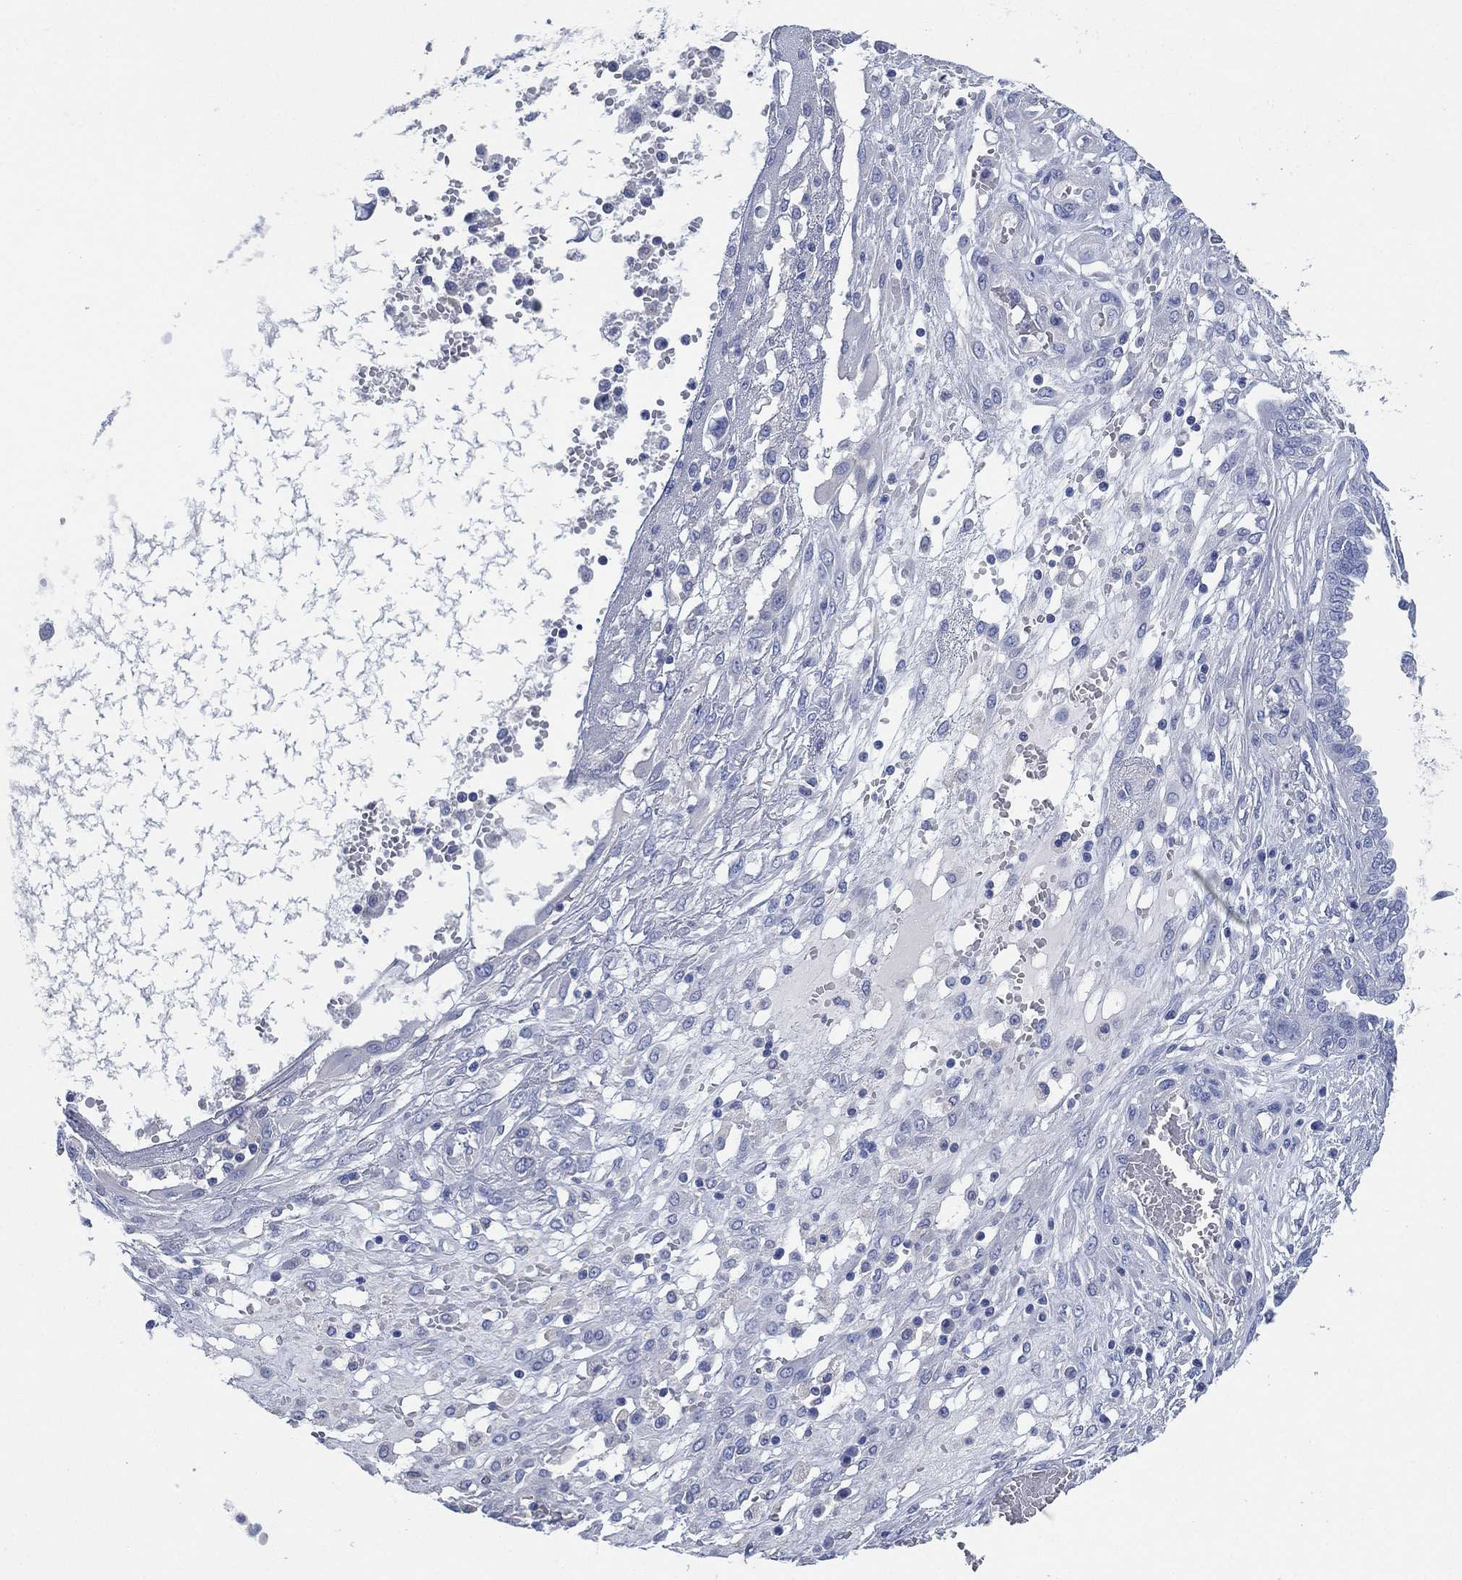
{"staining": {"intensity": "negative", "quantity": "none", "location": "none"}, "tissue": "ovarian cancer", "cell_type": "Tumor cells", "image_type": "cancer", "snomed": [{"axis": "morphology", "description": "Cystadenocarcinoma, serous, NOS"}, {"axis": "topography", "description": "Ovary"}], "caption": "An immunohistochemistry (IHC) histopathology image of ovarian serous cystadenocarcinoma is shown. There is no staining in tumor cells of ovarian serous cystadenocarcinoma. (DAB immunohistochemistry, high magnification).", "gene": "CCDC70", "patient": {"sex": "female", "age": 67}}